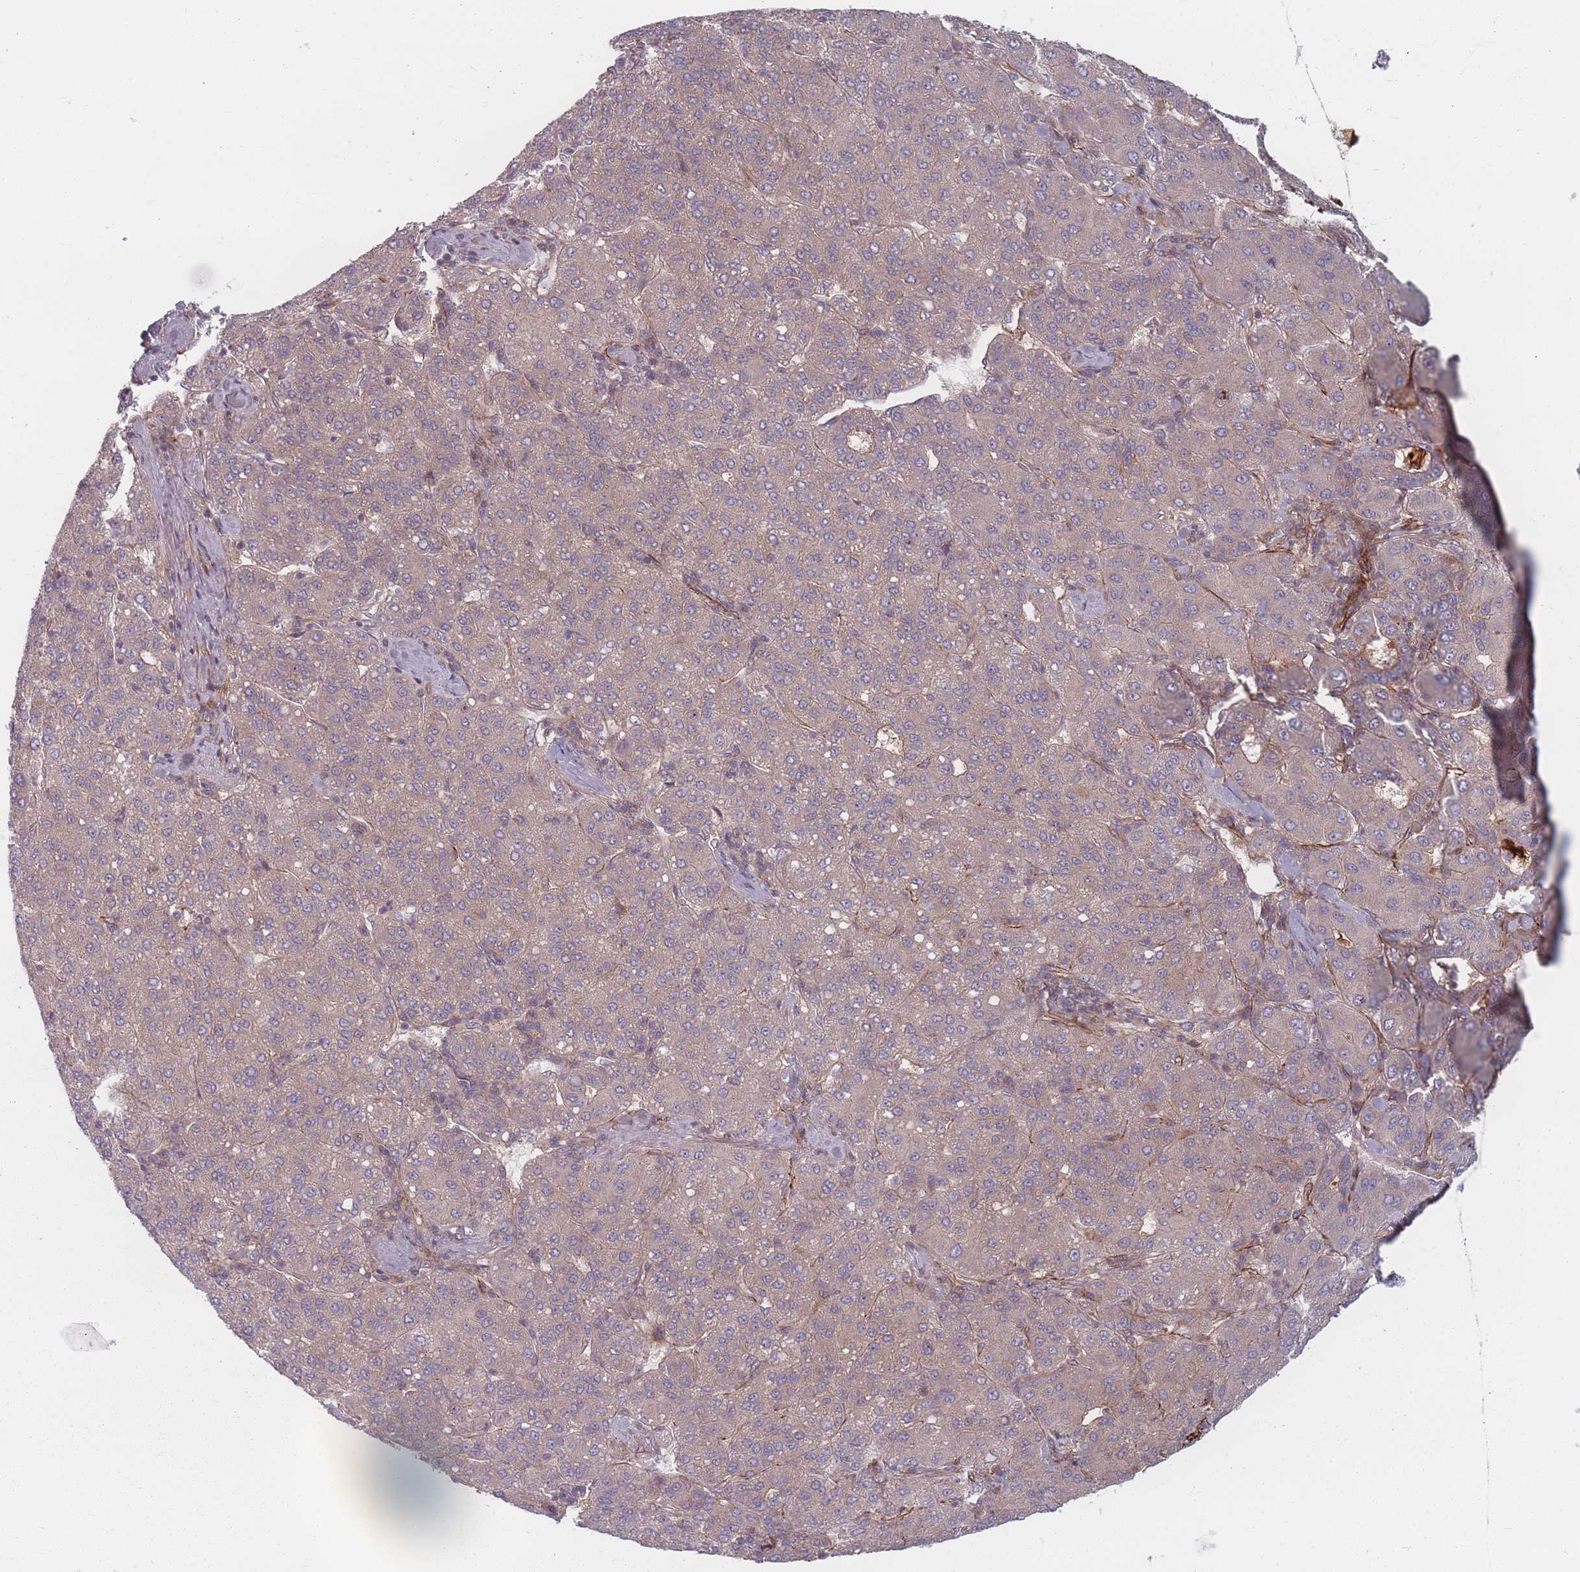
{"staining": {"intensity": "weak", "quantity": "<25%", "location": "cytoplasmic/membranous"}, "tissue": "liver cancer", "cell_type": "Tumor cells", "image_type": "cancer", "snomed": [{"axis": "morphology", "description": "Carcinoma, Hepatocellular, NOS"}, {"axis": "topography", "description": "Liver"}], "caption": "Tumor cells are negative for brown protein staining in liver hepatocellular carcinoma. Nuclei are stained in blue.", "gene": "EEF1AKMT2", "patient": {"sex": "male", "age": 65}}